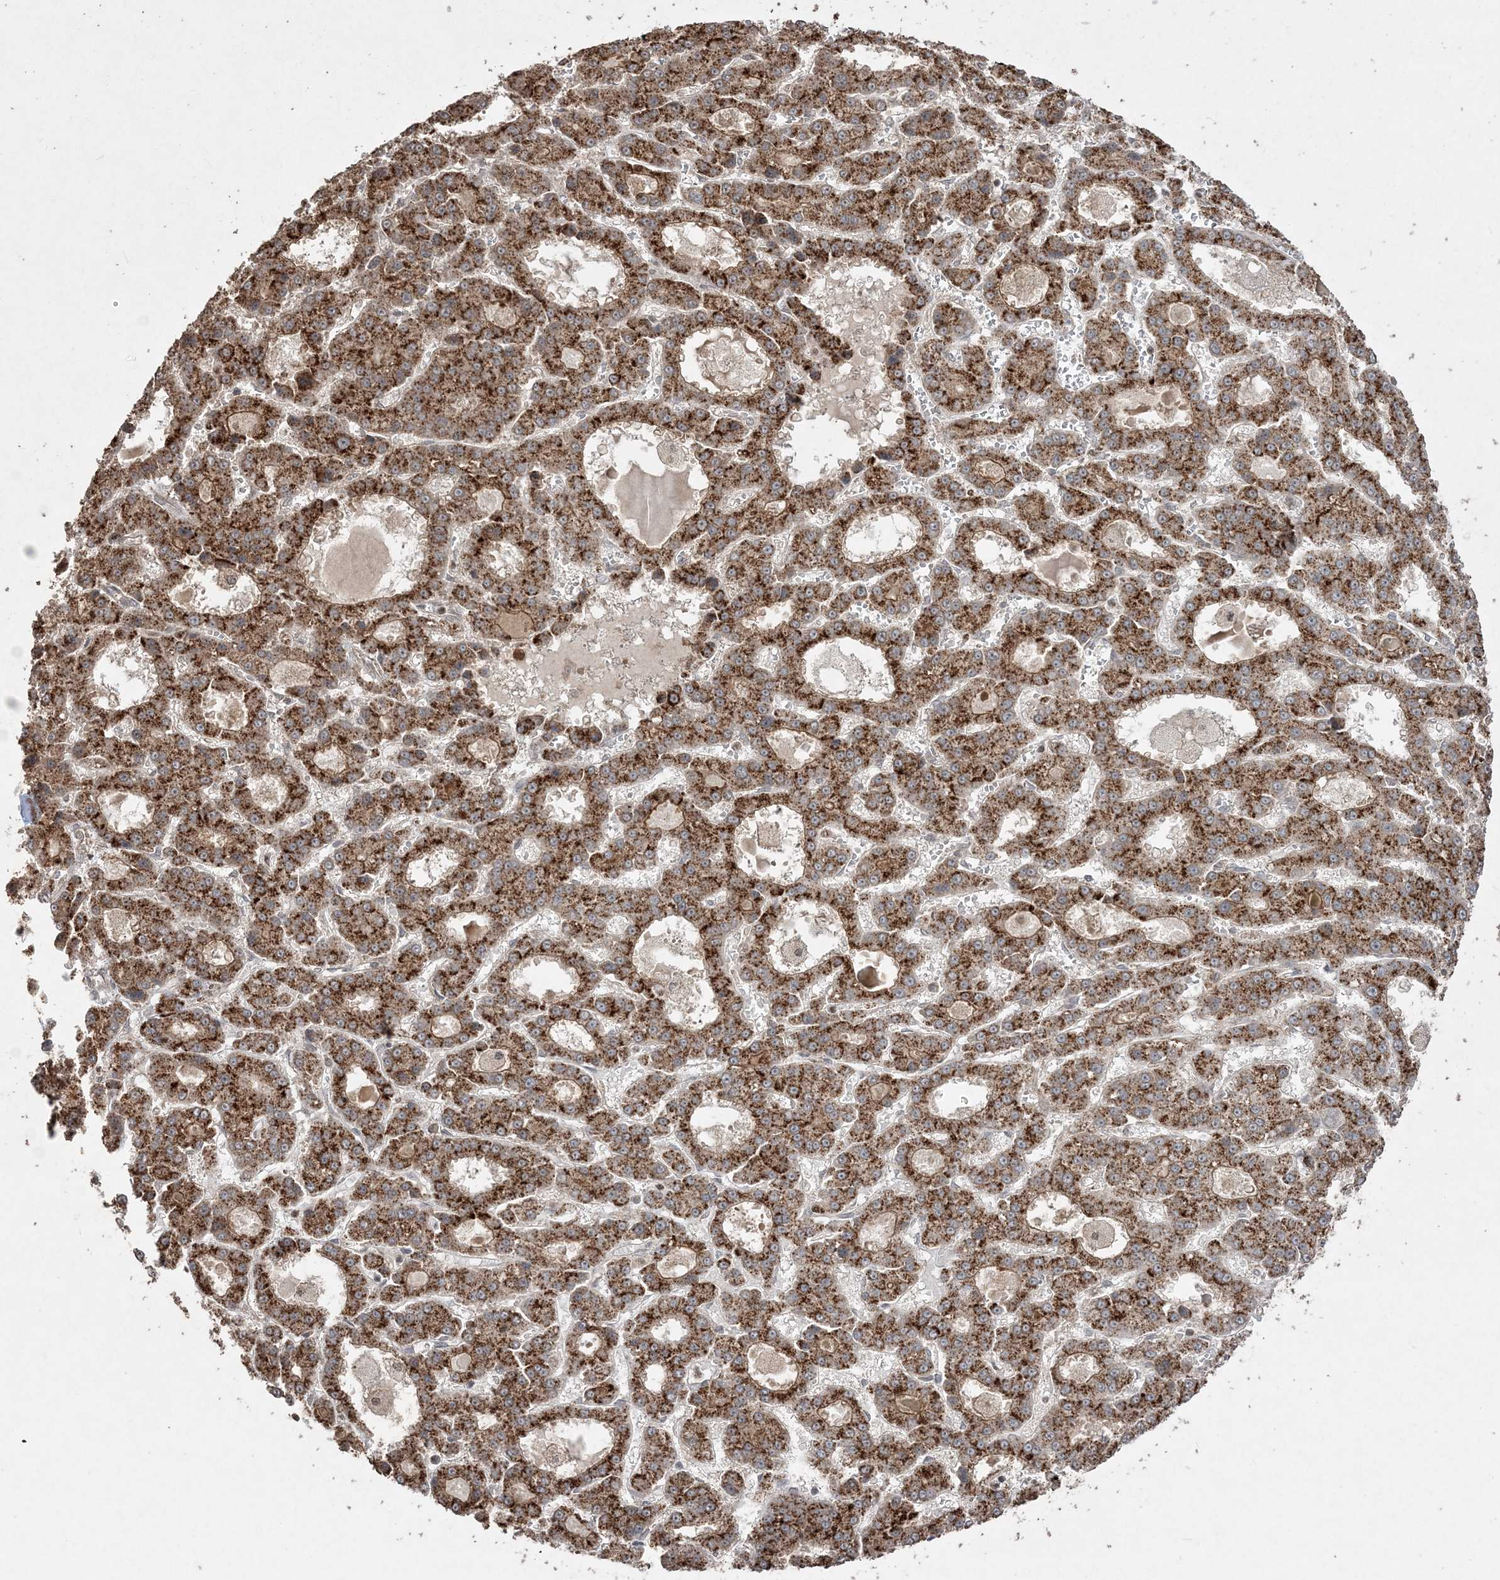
{"staining": {"intensity": "strong", "quantity": ">75%", "location": "cytoplasmic/membranous"}, "tissue": "liver cancer", "cell_type": "Tumor cells", "image_type": "cancer", "snomed": [{"axis": "morphology", "description": "Carcinoma, Hepatocellular, NOS"}, {"axis": "topography", "description": "Liver"}], "caption": "This photomicrograph displays hepatocellular carcinoma (liver) stained with IHC to label a protein in brown. The cytoplasmic/membranous of tumor cells show strong positivity for the protein. Nuclei are counter-stained blue.", "gene": "EHHADH", "patient": {"sex": "male", "age": 70}}